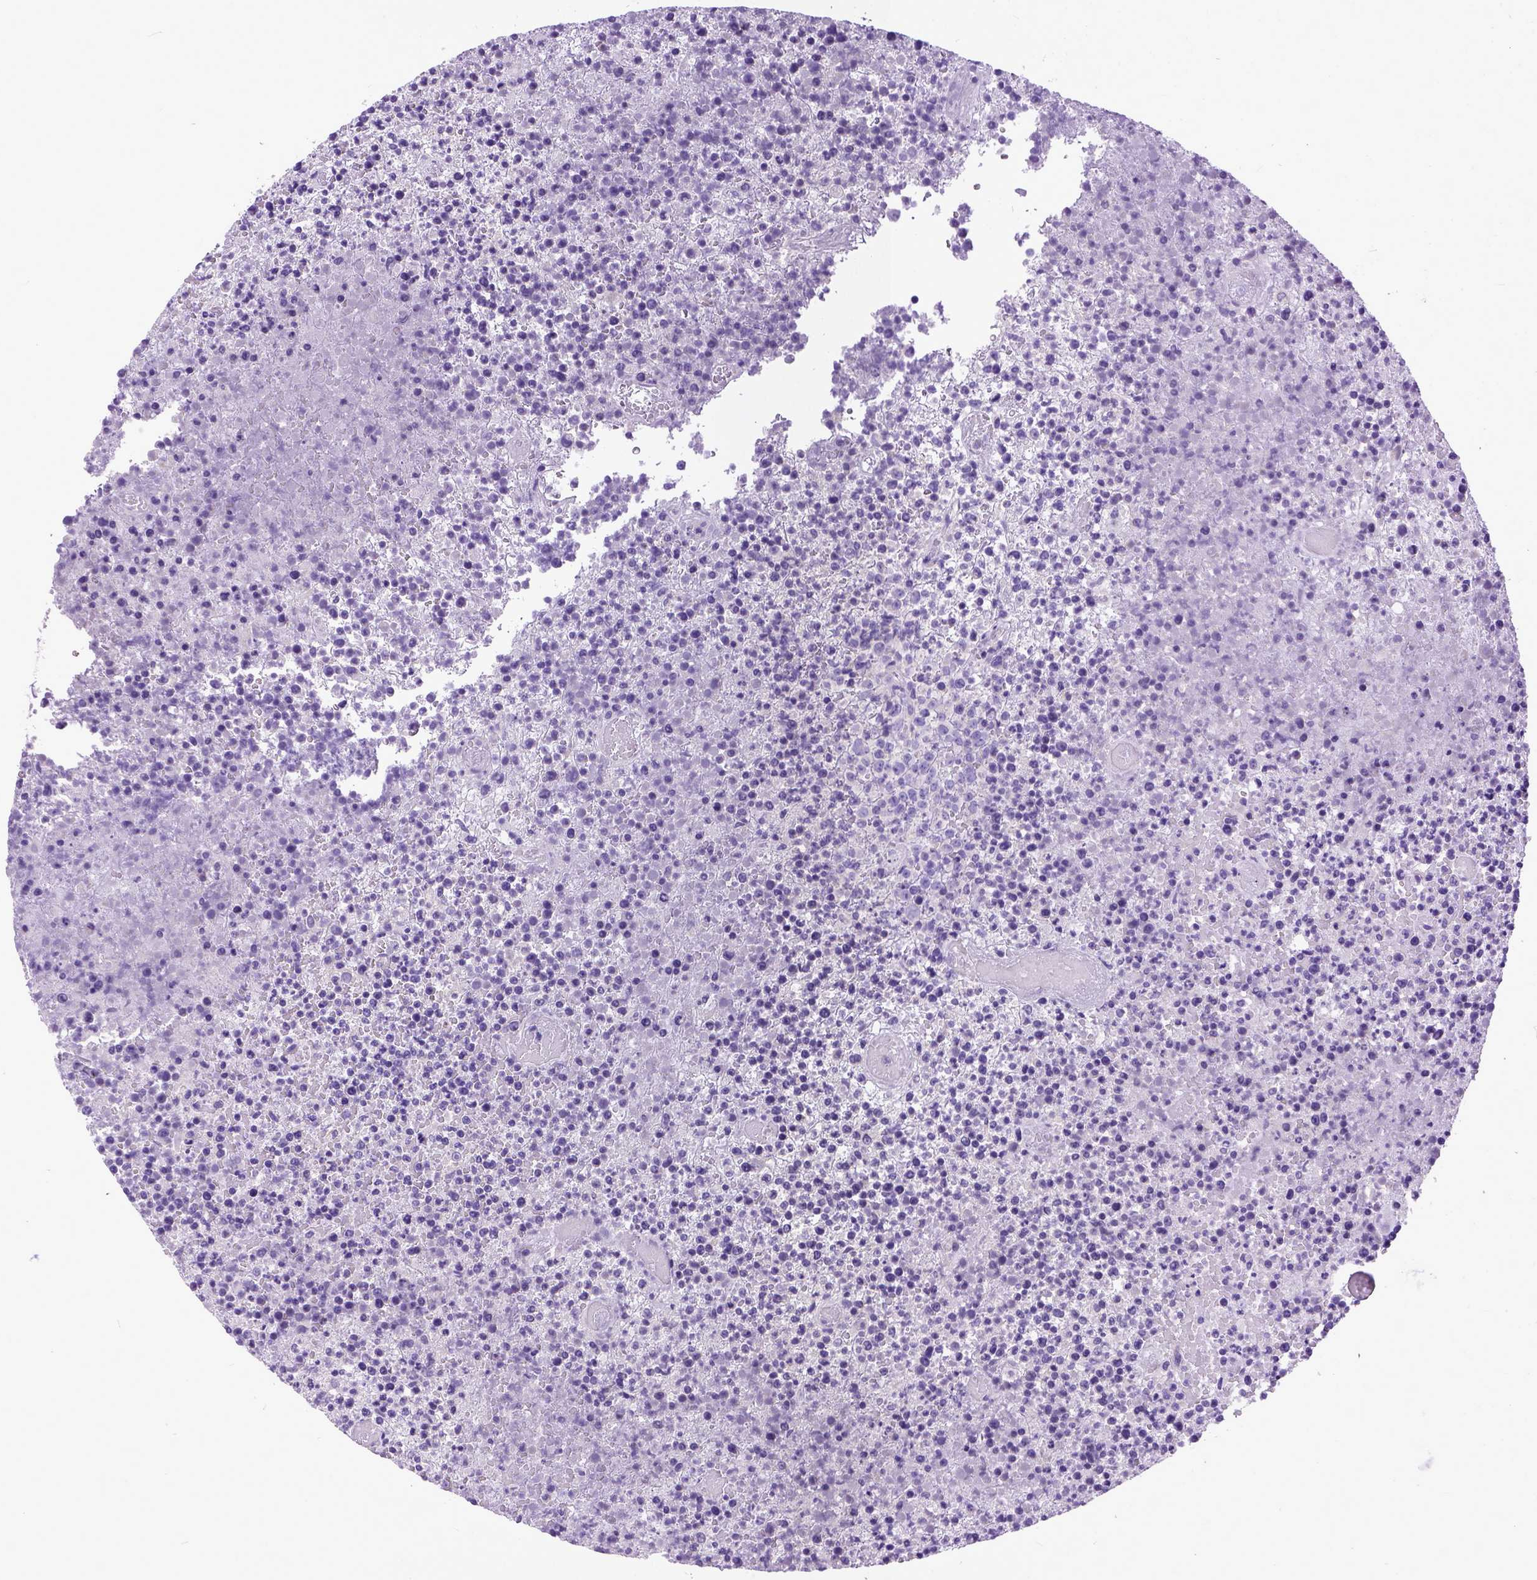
{"staining": {"intensity": "negative", "quantity": "none", "location": "none"}, "tissue": "lymphoma", "cell_type": "Tumor cells", "image_type": "cancer", "snomed": [{"axis": "morphology", "description": "Malignant lymphoma, non-Hodgkin's type, High grade"}, {"axis": "topography", "description": "Lymph node"}], "caption": "This is an immunohistochemistry histopathology image of human high-grade malignant lymphoma, non-Hodgkin's type. There is no expression in tumor cells.", "gene": "PPL", "patient": {"sex": "male", "age": 13}}